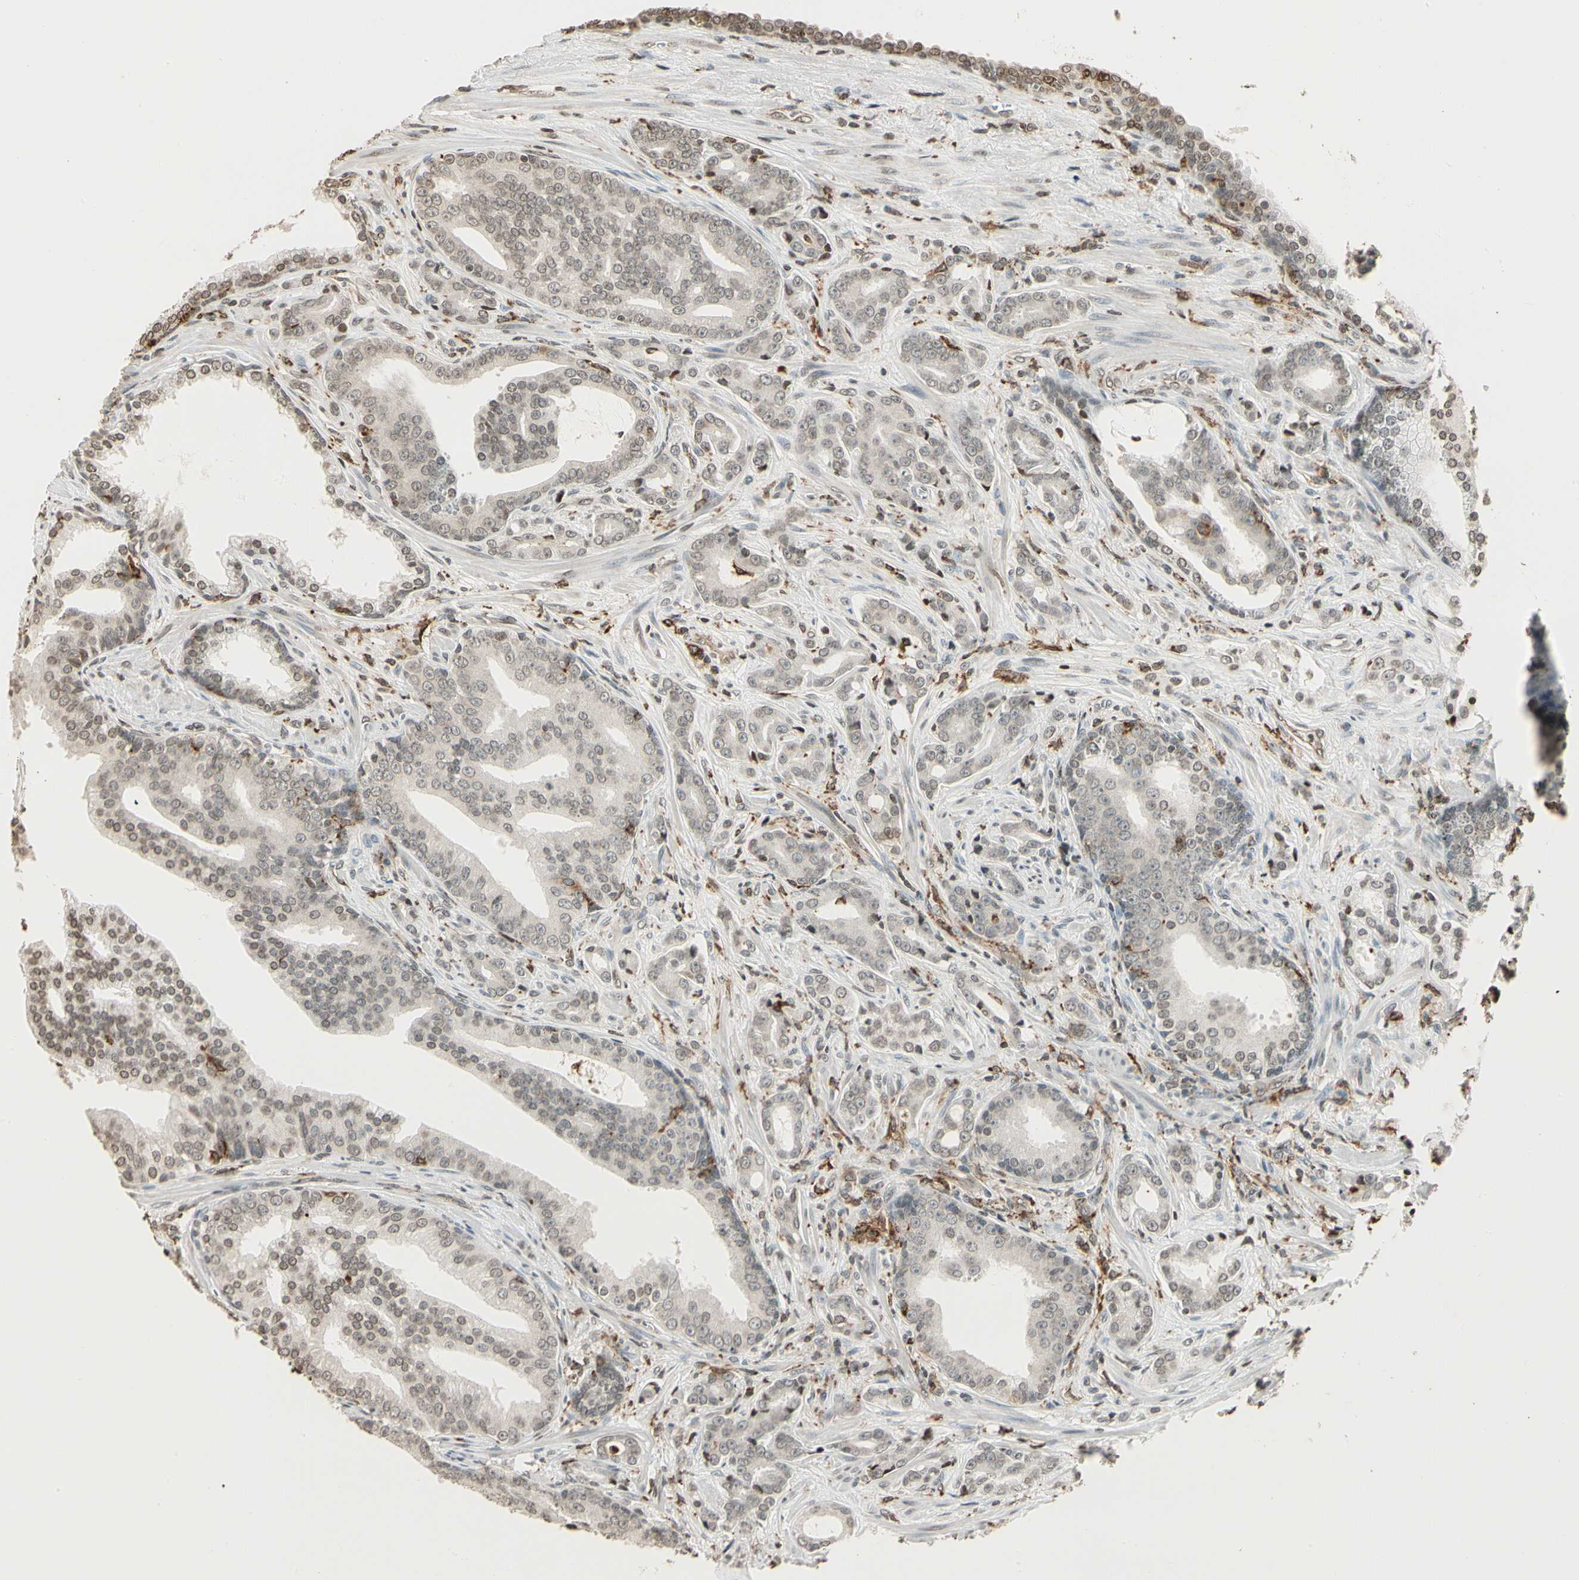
{"staining": {"intensity": "weak", "quantity": "25%-75%", "location": "nuclear"}, "tissue": "prostate cancer", "cell_type": "Tumor cells", "image_type": "cancer", "snomed": [{"axis": "morphology", "description": "Adenocarcinoma, Low grade"}, {"axis": "topography", "description": "Prostate"}], "caption": "Prostate cancer was stained to show a protein in brown. There is low levels of weak nuclear staining in approximately 25%-75% of tumor cells.", "gene": "FER", "patient": {"sex": "male", "age": 58}}